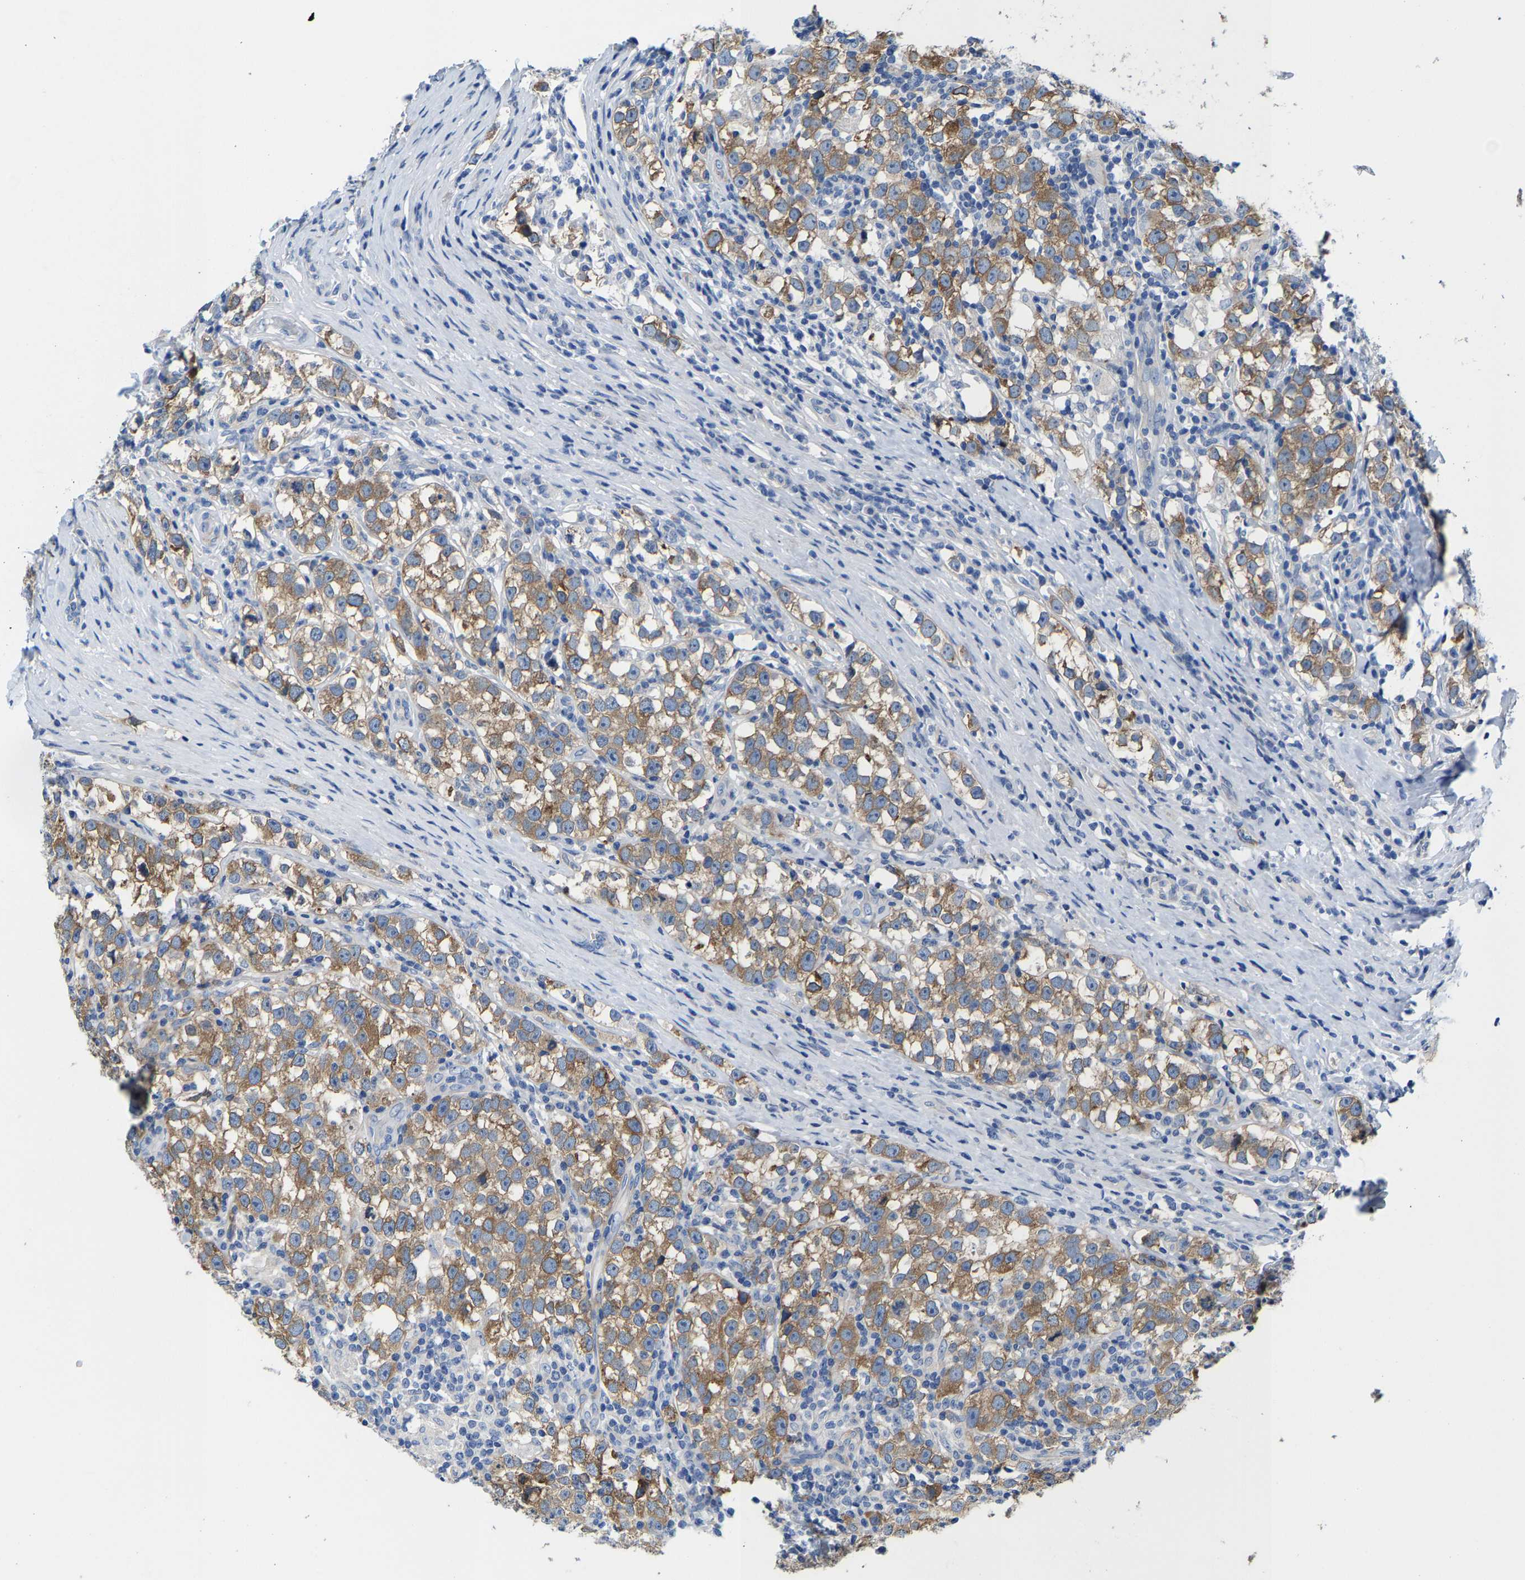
{"staining": {"intensity": "moderate", "quantity": ">75%", "location": "cytoplasmic/membranous"}, "tissue": "testis cancer", "cell_type": "Tumor cells", "image_type": "cancer", "snomed": [{"axis": "morphology", "description": "Normal tissue, NOS"}, {"axis": "morphology", "description": "Seminoma, NOS"}, {"axis": "topography", "description": "Testis"}], "caption": "Immunohistochemical staining of human testis cancer (seminoma) exhibits moderate cytoplasmic/membranous protein staining in approximately >75% of tumor cells. The staining was performed using DAB, with brown indicating positive protein expression. Nuclei are stained blue with hematoxylin.", "gene": "DSCAM", "patient": {"sex": "male", "age": 43}}